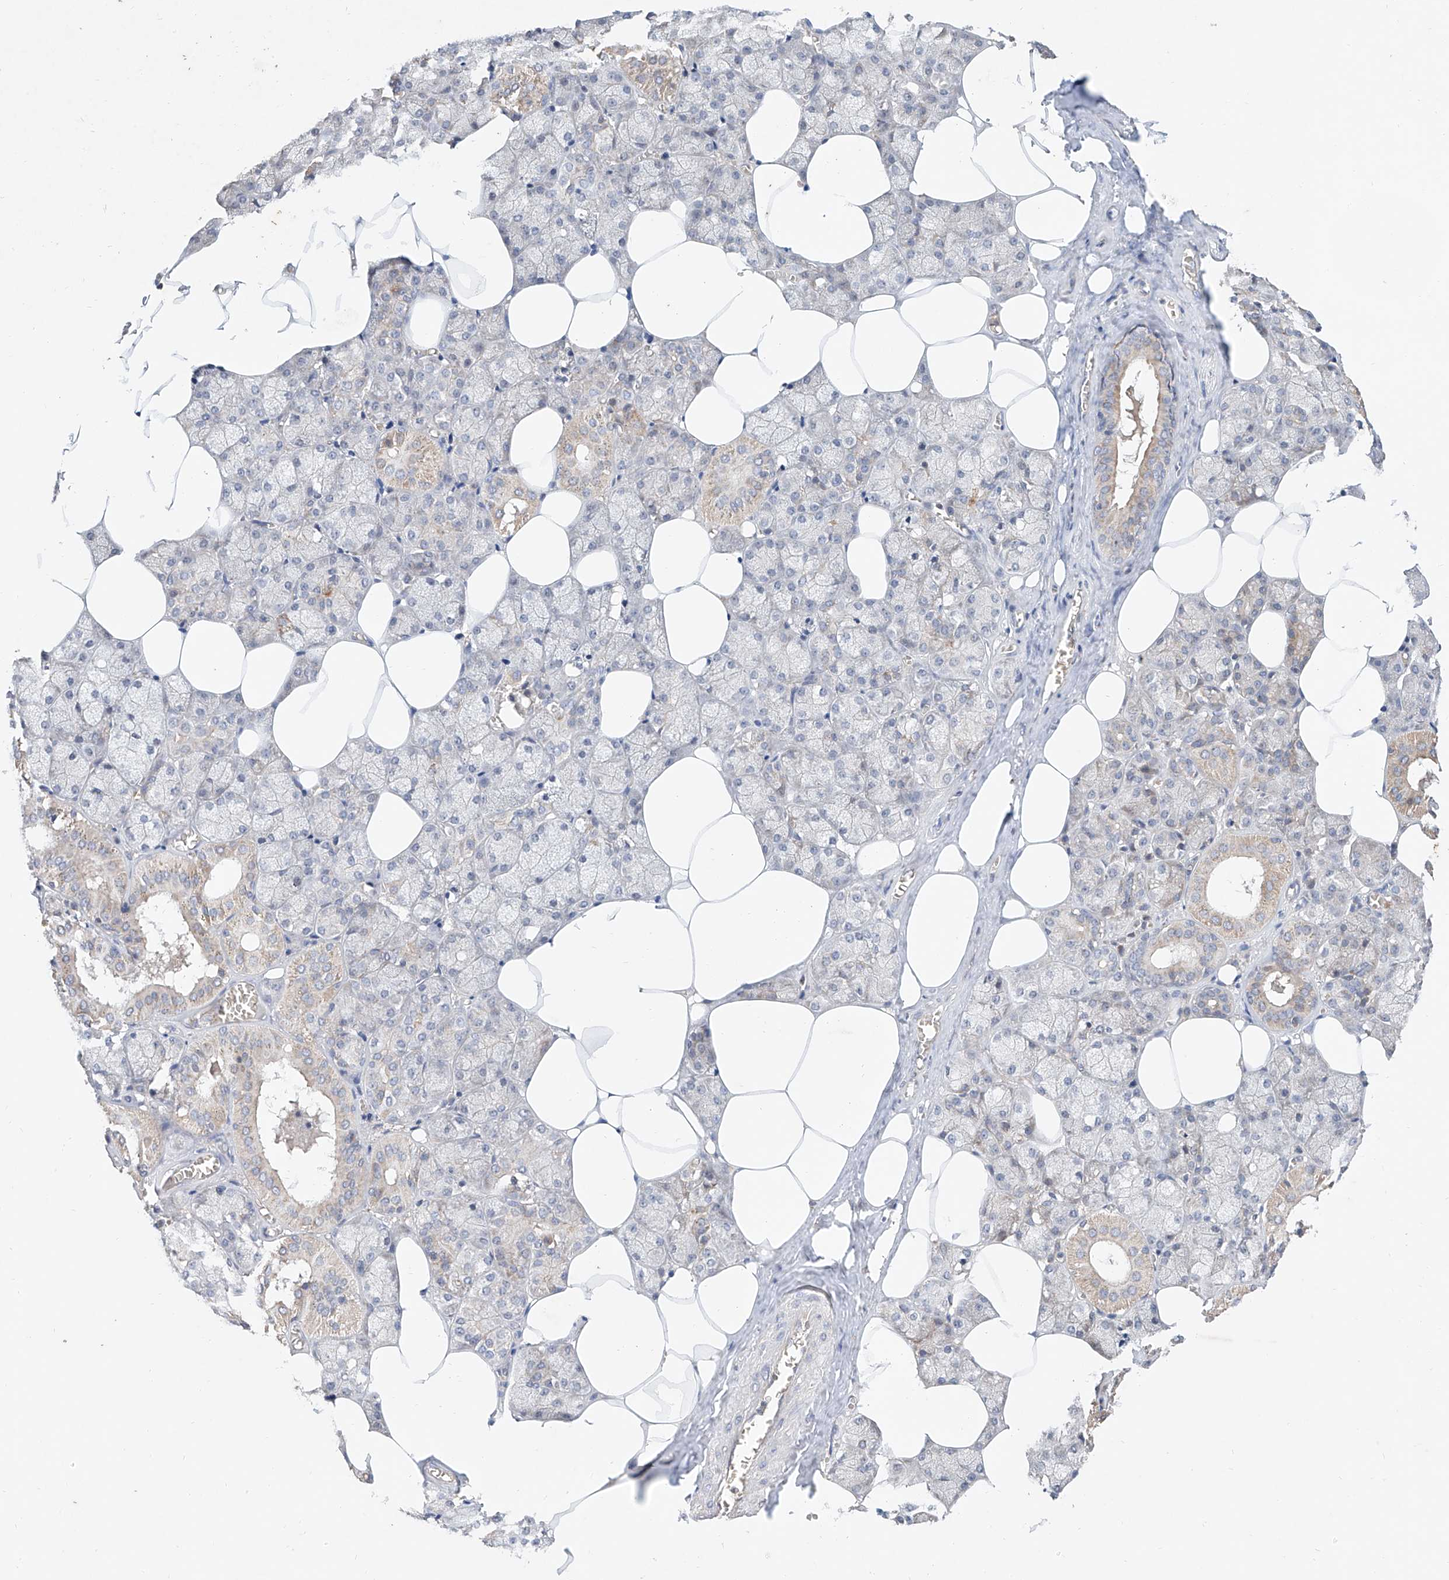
{"staining": {"intensity": "moderate", "quantity": "<25%", "location": "cytoplasmic/membranous"}, "tissue": "salivary gland", "cell_type": "Glandular cells", "image_type": "normal", "snomed": [{"axis": "morphology", "description": "Normal tissue, NOS"}, {"axis": "topography", "description": "Salivary gland"}], "caption": "DAB immunohistochemical staining of unremarkable salivary gland demonstrates moderate cytoplasmic/membranous protein positivity in about <25% of glandular cells.", "gene": "FASTK", "patient": {"sex": "male", "age": 62}}